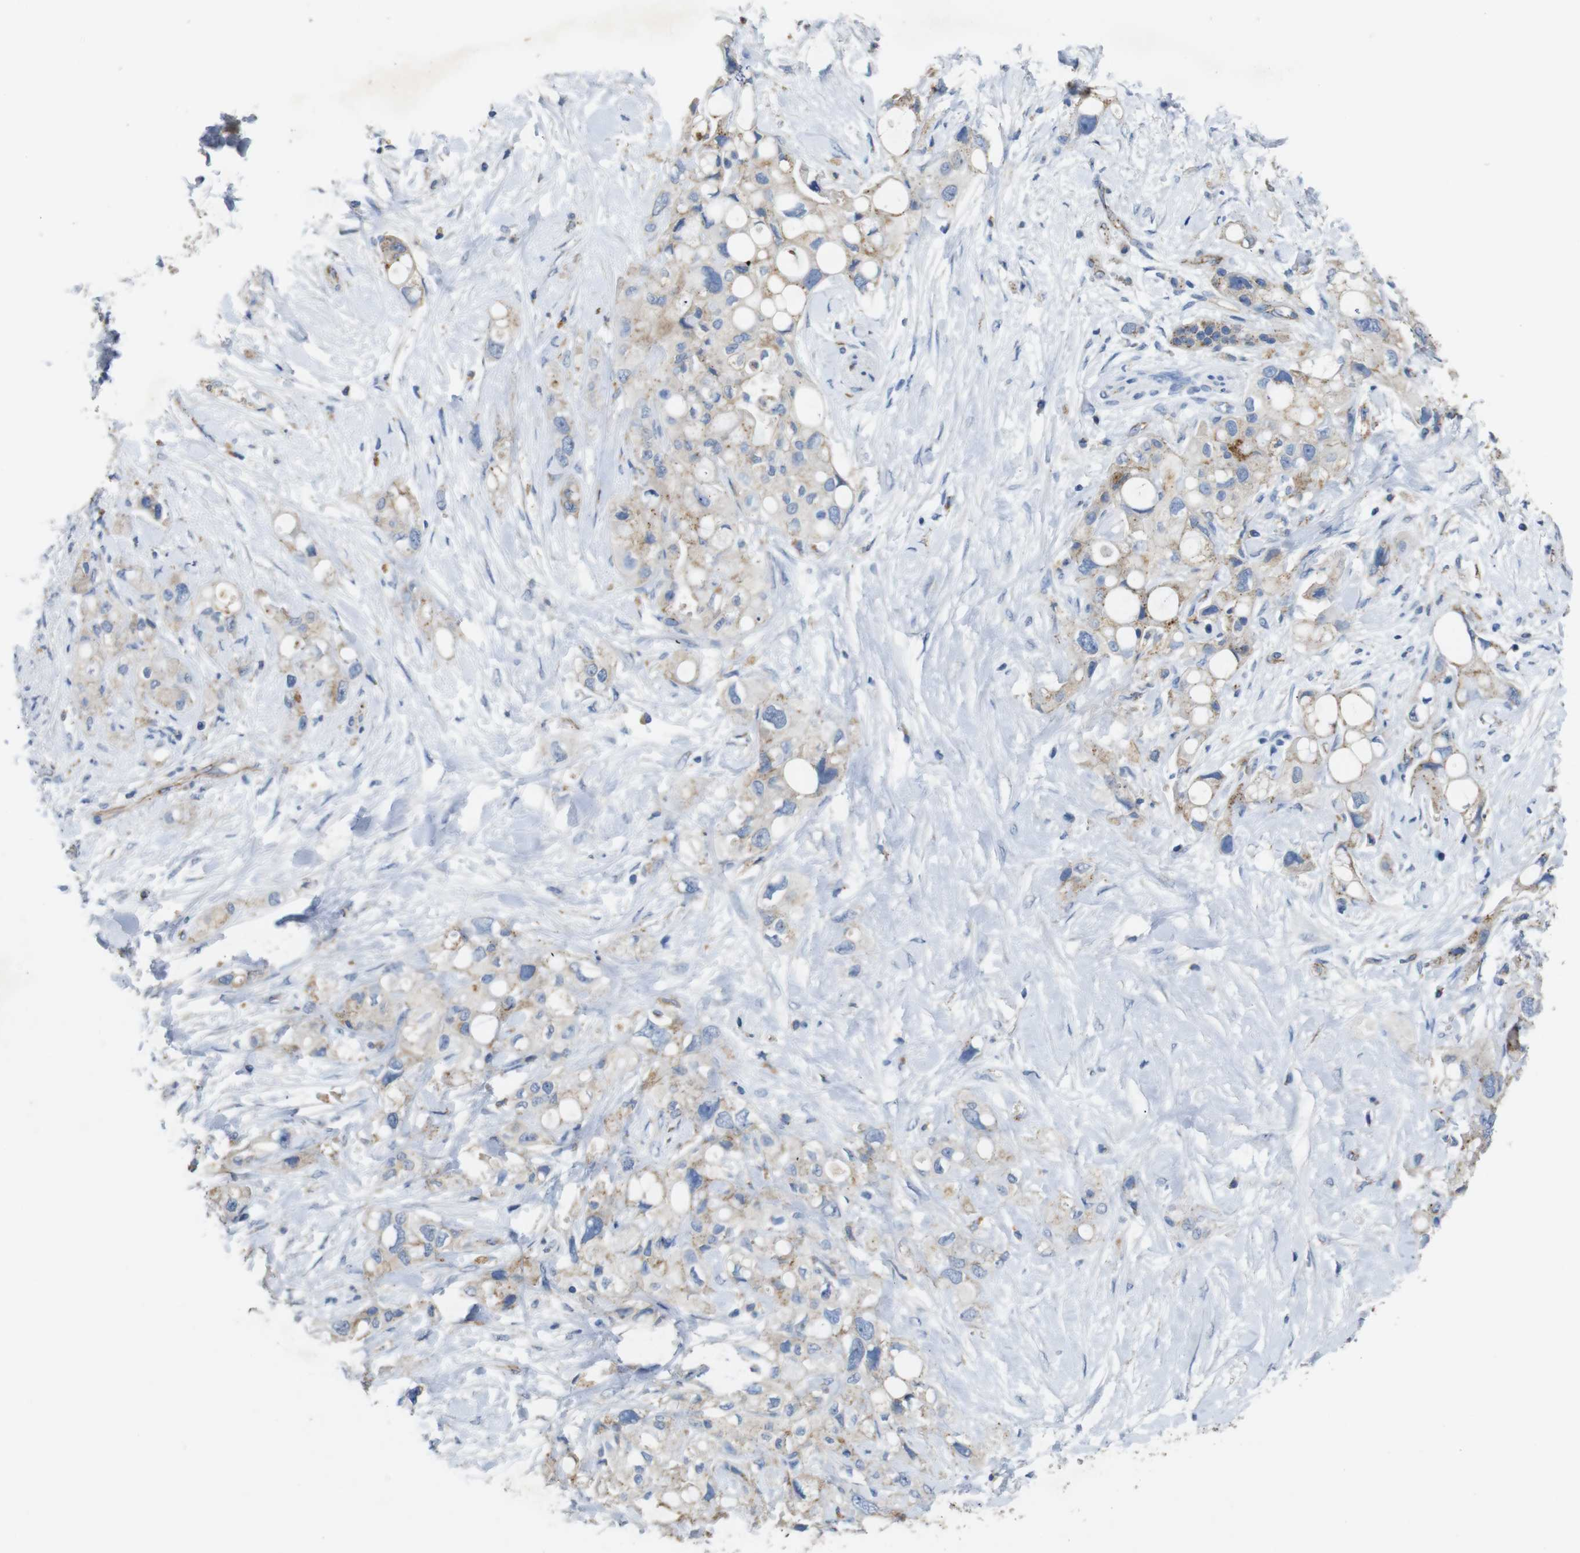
{"staining": {"intensity": "weak", "quantity": "25%-75%", "location": "cytoplasmic/membranous"}, "tissue": "pancreatic cancer", "cell_type": "Tumor cells", "image_type": "cancer", "snomed": [{"axis": "morphology", "description": "Adenocarcinoma, NOS"}, {"axis": "topography", "description": "Pancreas"}], "caption": "Pancreatic cancer (adenocarcinoma) stained for a protein exhibits weak cytoplasmic/membranous positivity in tumor cells.", "gene": "NHLRC3", "patient": {"sex": "female", "age": 56}}